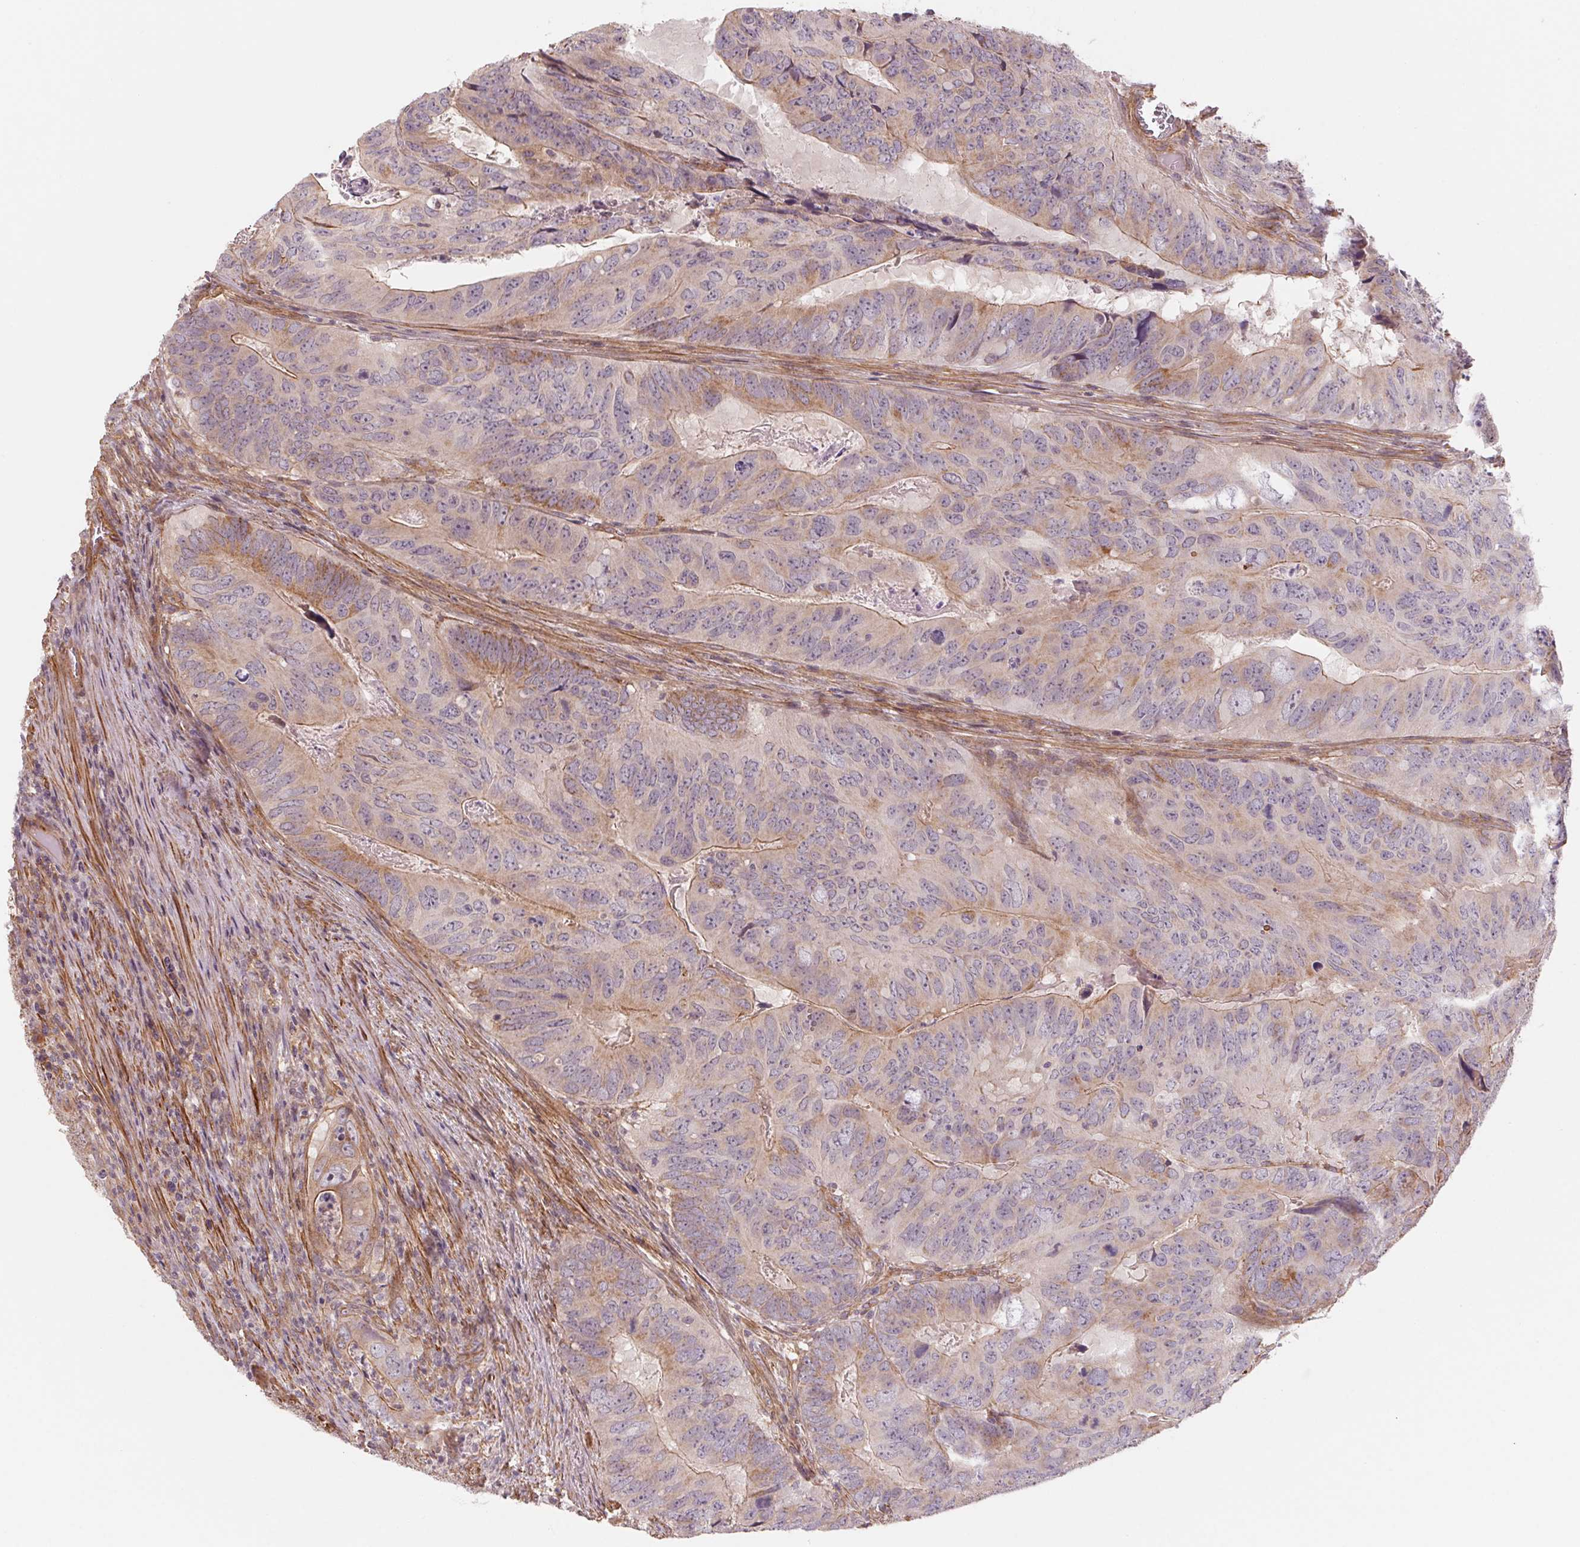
{"staining": {"intensity": "moderate", "quantity": "25%-75%", "location": "cytoplasmic/membranous"}, "tissue": "colorectal cancer", "cell_type": "Tumor cells", "image_type": "cancer", "snomed": [{"axis": "morphology", "description": "Adenocarcinoma, NOS"}, {"axis": "topography", "description": "Colon"}], "caption": "Tumor cells demonstrate medium levels of moderate cytoplasmic/membranous staining in approximately 25%-75% of cells in human colorectal cancer.", "gene": "CCDC112", "patient": {"sex": "male", "age": 79}}